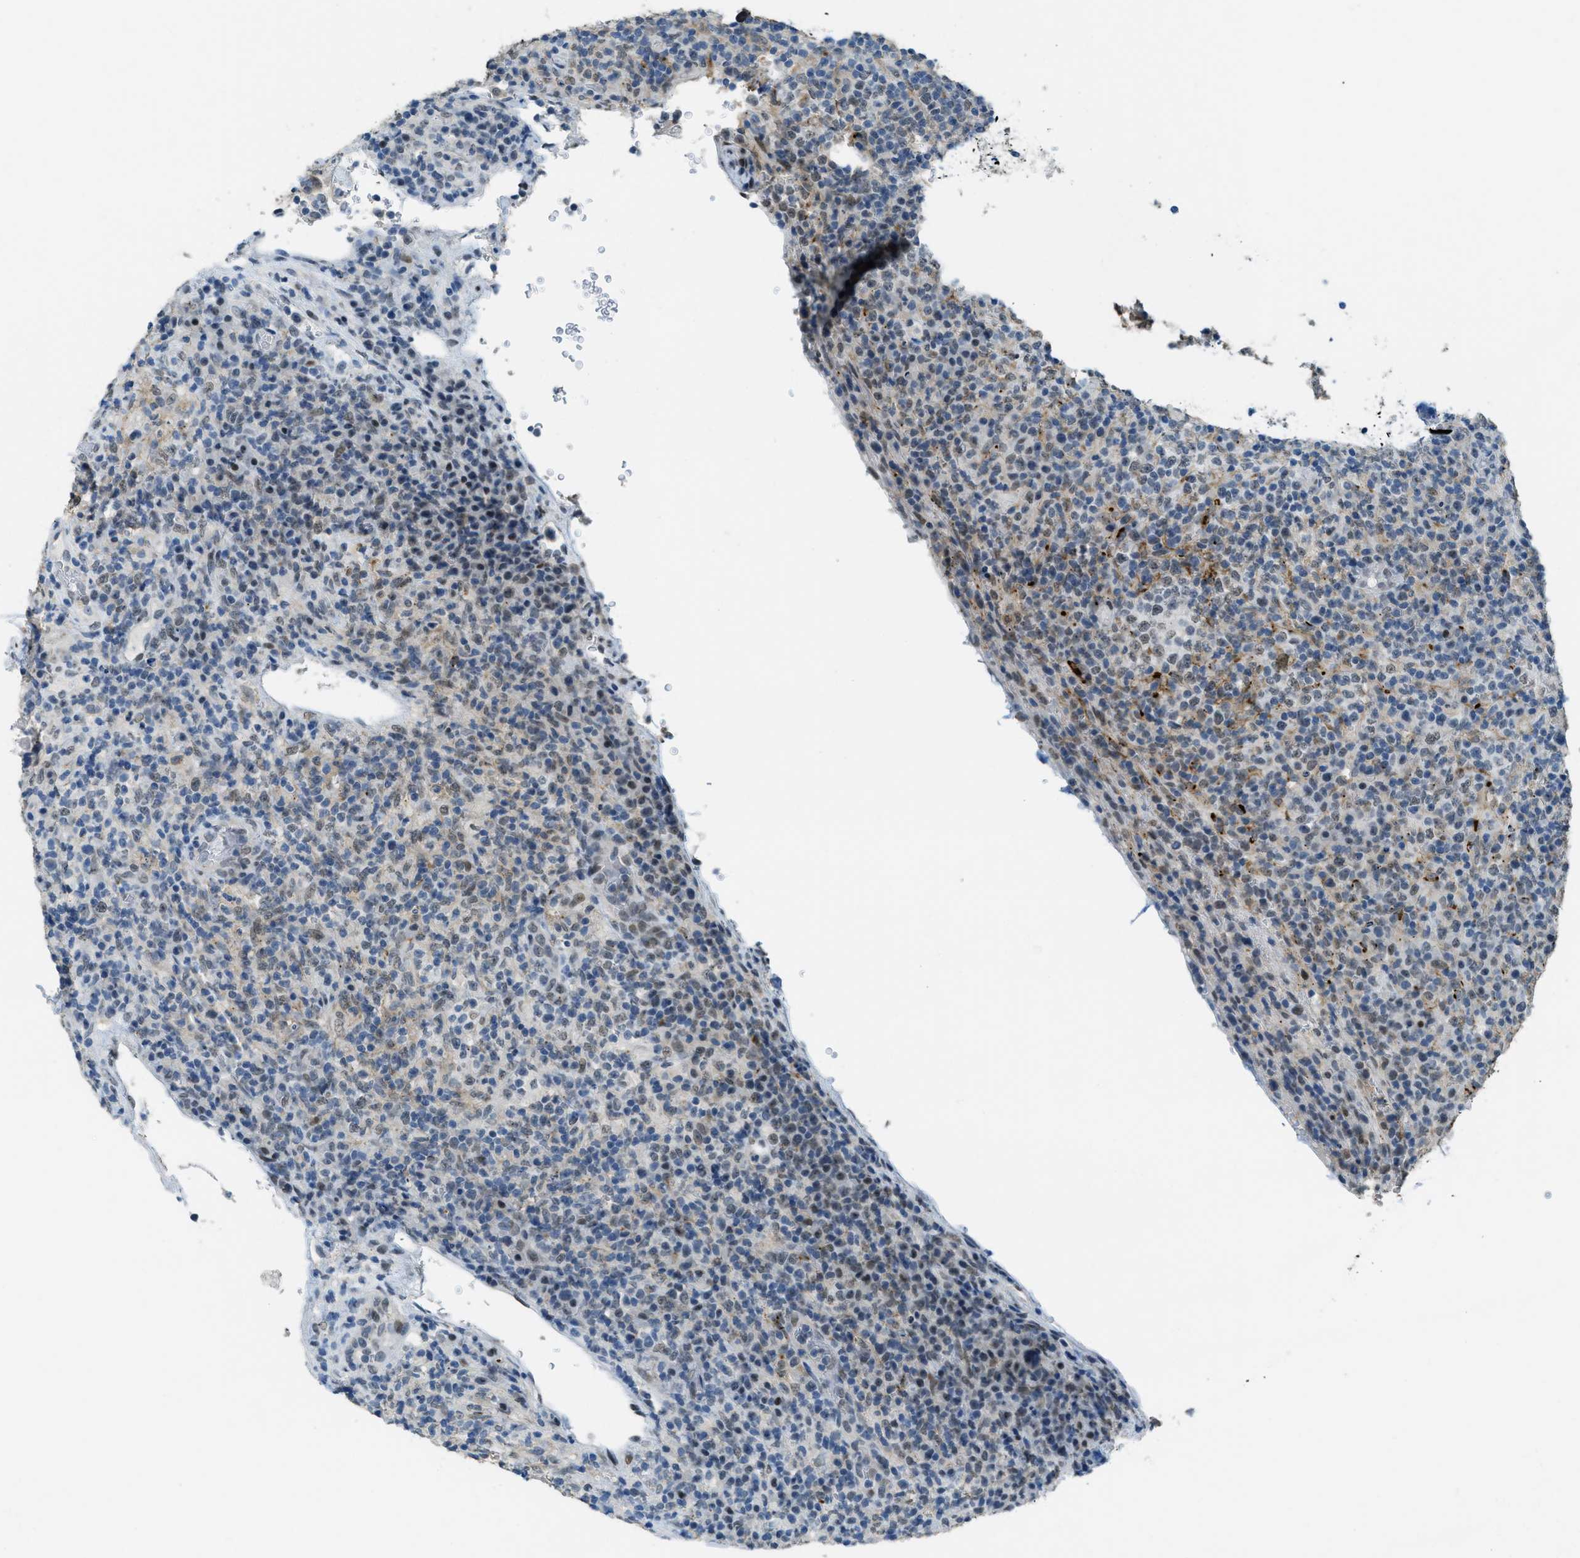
{"staining": {"intensity": "weak", "quantity": "25%-75%", "location": "nuclear"}, "tissue": "lymphoma", "cell_type": "Tumor cells", "image_type": "cancer", "snomed": [{"axis": "morphology", "description": "Malignant lymphoma, non-Hodgkin's type, High grade"}, {"axis": "topography", "description": "Lymph node"}], "caption": "Lymphoma stained with a protein marker shows weak staining in tumor cells.", "gene": "TTC13", "patient": {"sex": "female", "age": 76}}